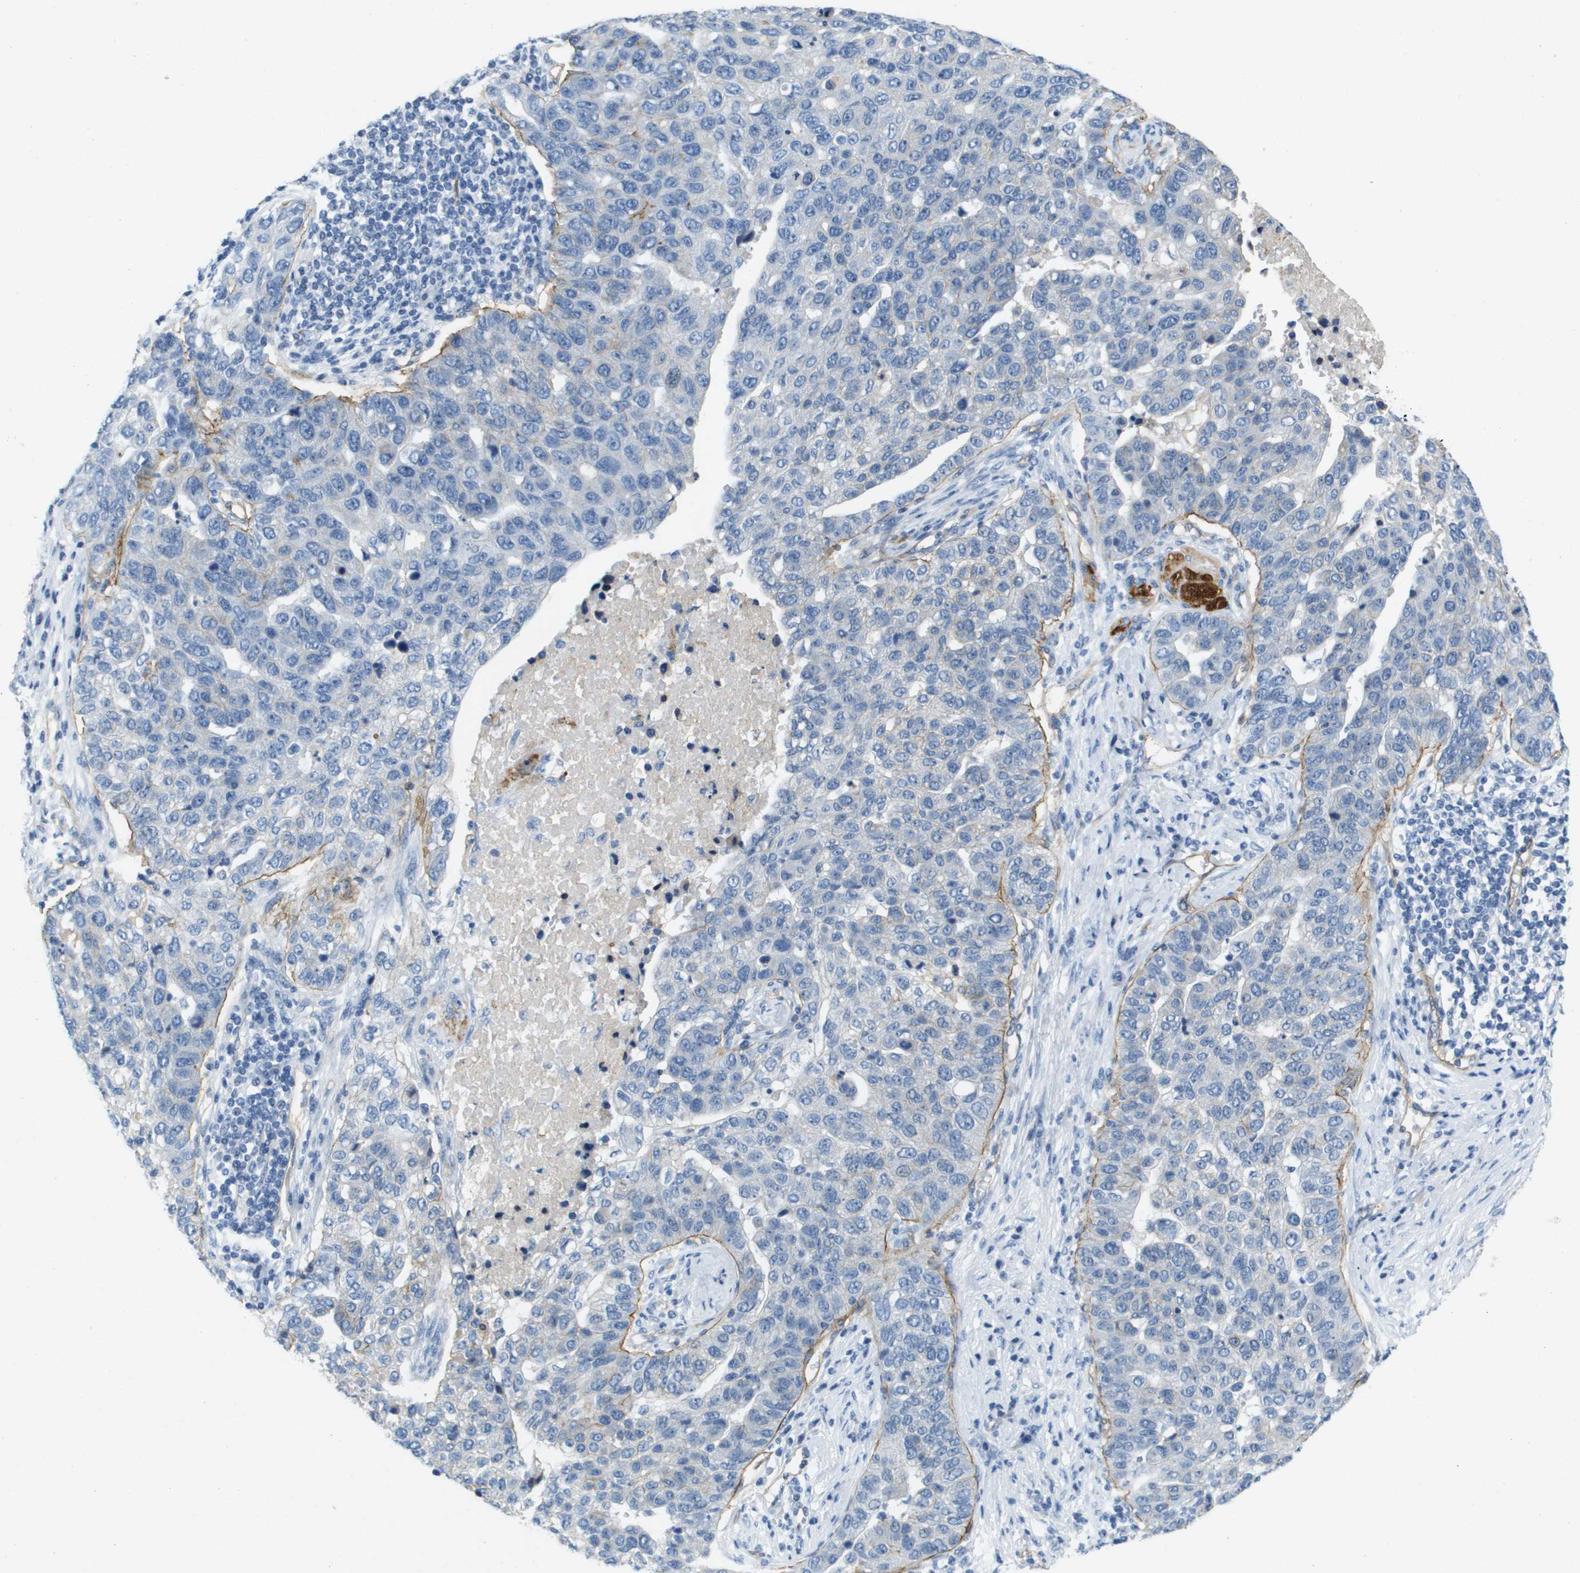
{"staining": {"intensity": "moderate", "quantity": "<25%", "location": "cytoplasmic/membranous"}, "tissue": "pancreatic cancer", "cell_type": "Tumor cells", "image_type": "cancer", "snomed": [{"axis": "morphology", "description": "Adenocarcinoma, NOS"}, {"axis": "topography", "description": "Pancreas"}], "caption": "Pancreatic adenocarcinoma stained for a protein demonstrates moderate cytoplasmic/membranous positivity in tumor cells.", "gene": "ITGA6", "patient": {"sex": "female", "age": 61}}